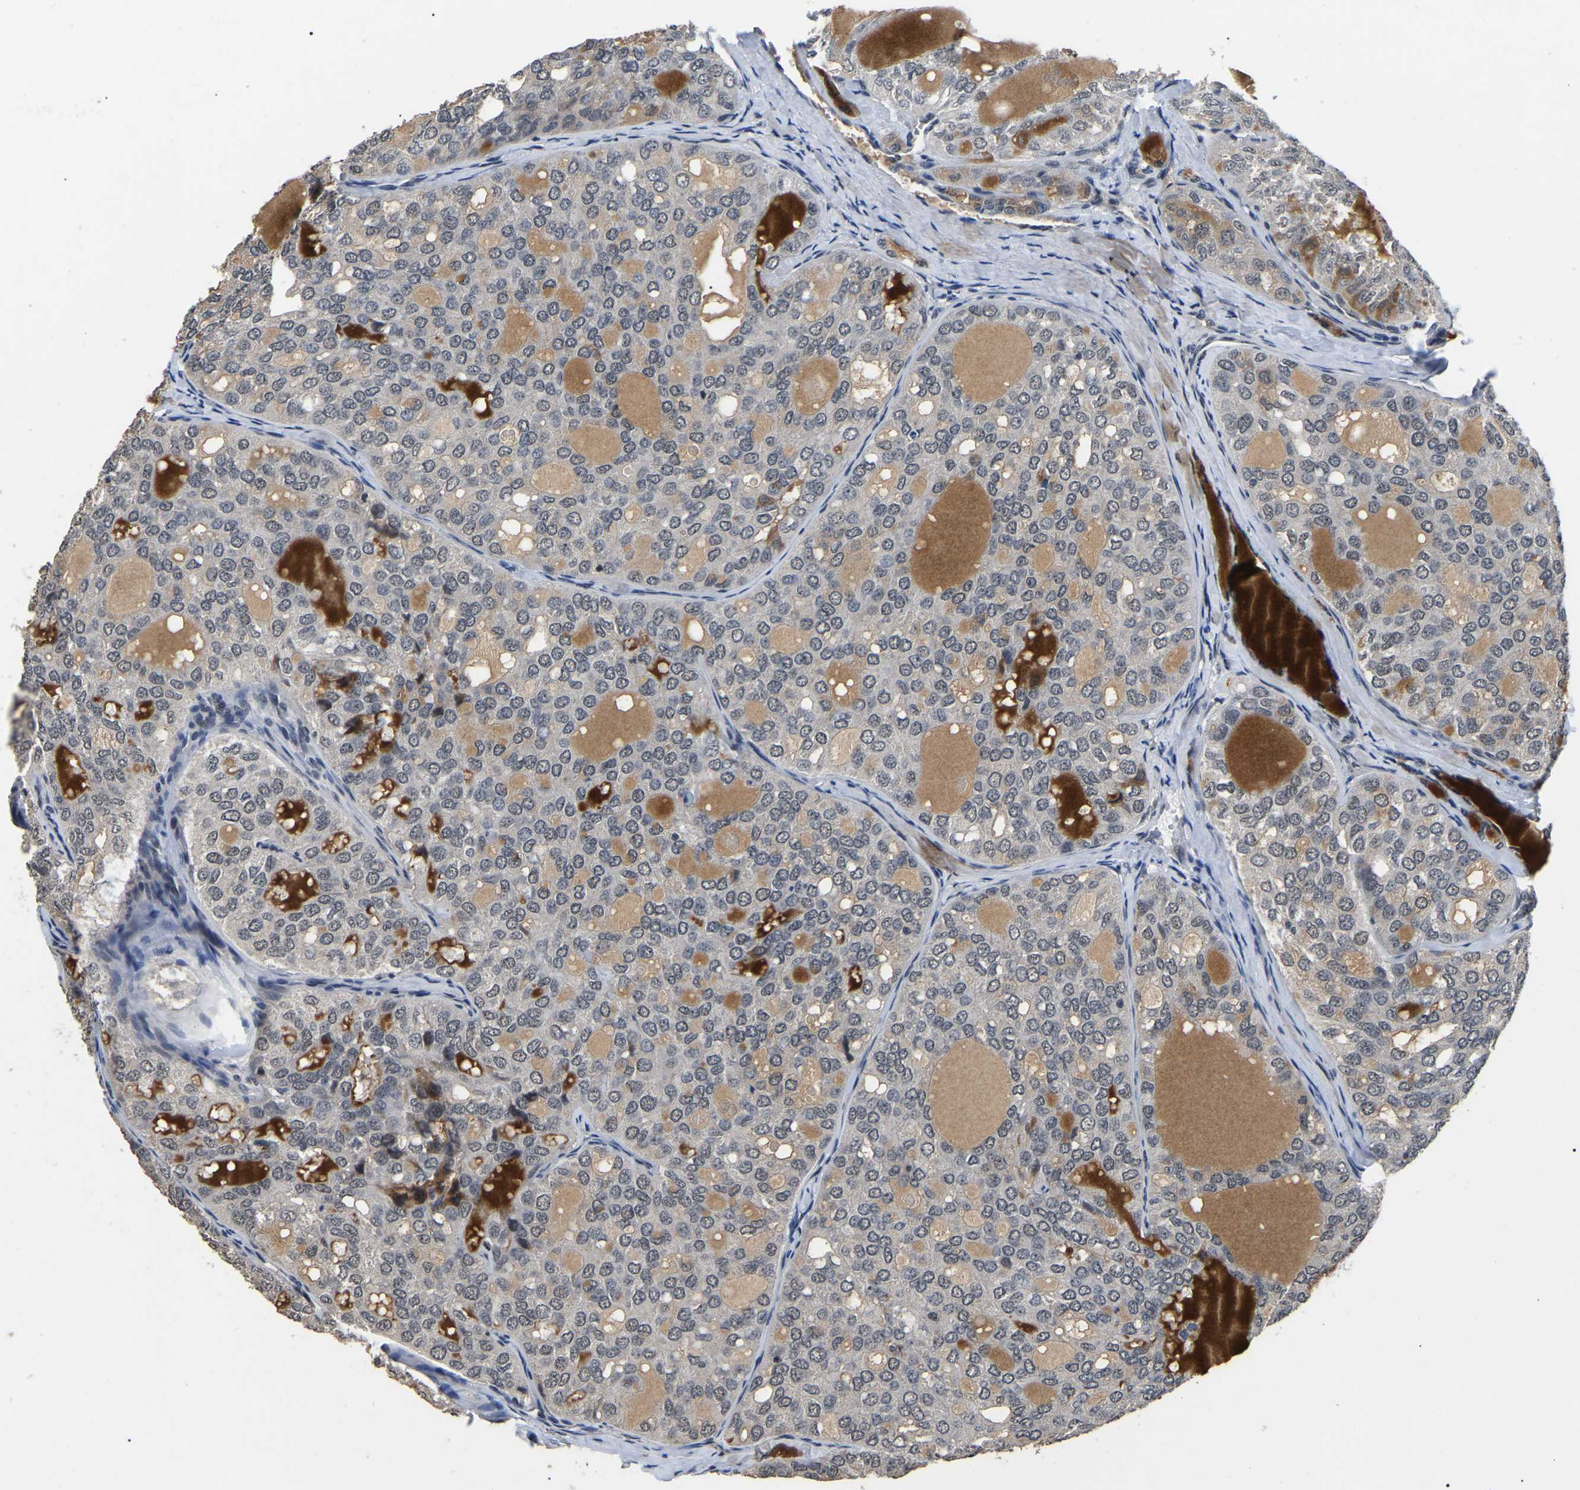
{"staining": {"intensity": "negative", "quantity": "none", "location": "none"}, "tissue": "thyroid cancer", "cell_type": "Tumor cells", "image_type": "cancer", "snomed": [{"axis": "morphology", "description": "Follicular adenoma carcinoma, NOS"}, {"axis": "topography", "description": "Thyroid gland"}], "caption": "Tumor cells are negative for brown protein staining in thyroid follicular adenoma carcinoma.", "gene": "PPM1E", "patient": {"sex": "male", "age": 75}}